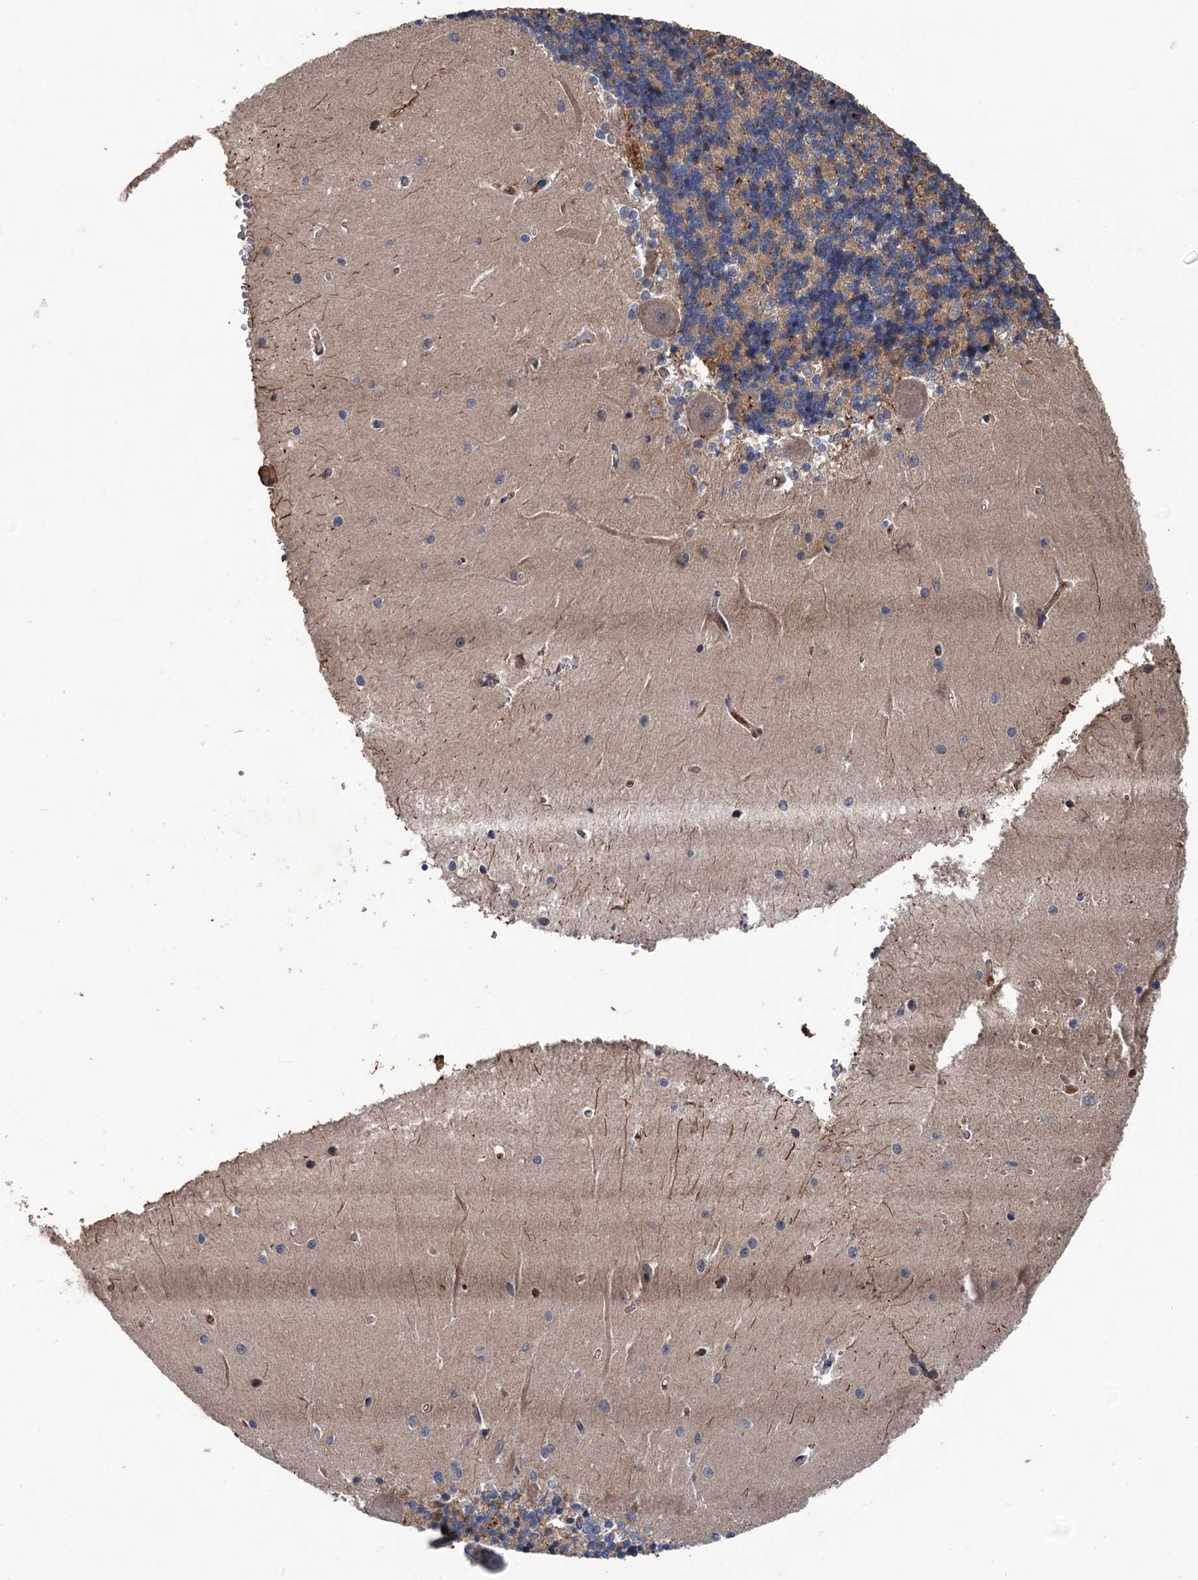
{"staining": {"intensity": "moderate", "quantity": "<25%", "location": "cytoplasmic/membranous"}, "tissue": "cerebellum", "cell_type": "Cells in granular layer", "image_type": "normal", "snomed": [{"axis": "morphology", "description": "Normal tissue, NOS"}, {"axis": "topography", "description": "Cerebellum"}], "caption": "This is a photomicrograph of immunohistochemistry (IHC) staining of benign cerebellum, which shows moderate positivity in the cytoplasmic/membranous of cells in granular layer.", "gene": "ZNF438", "patient": {"sex": "male", "age": 37}}